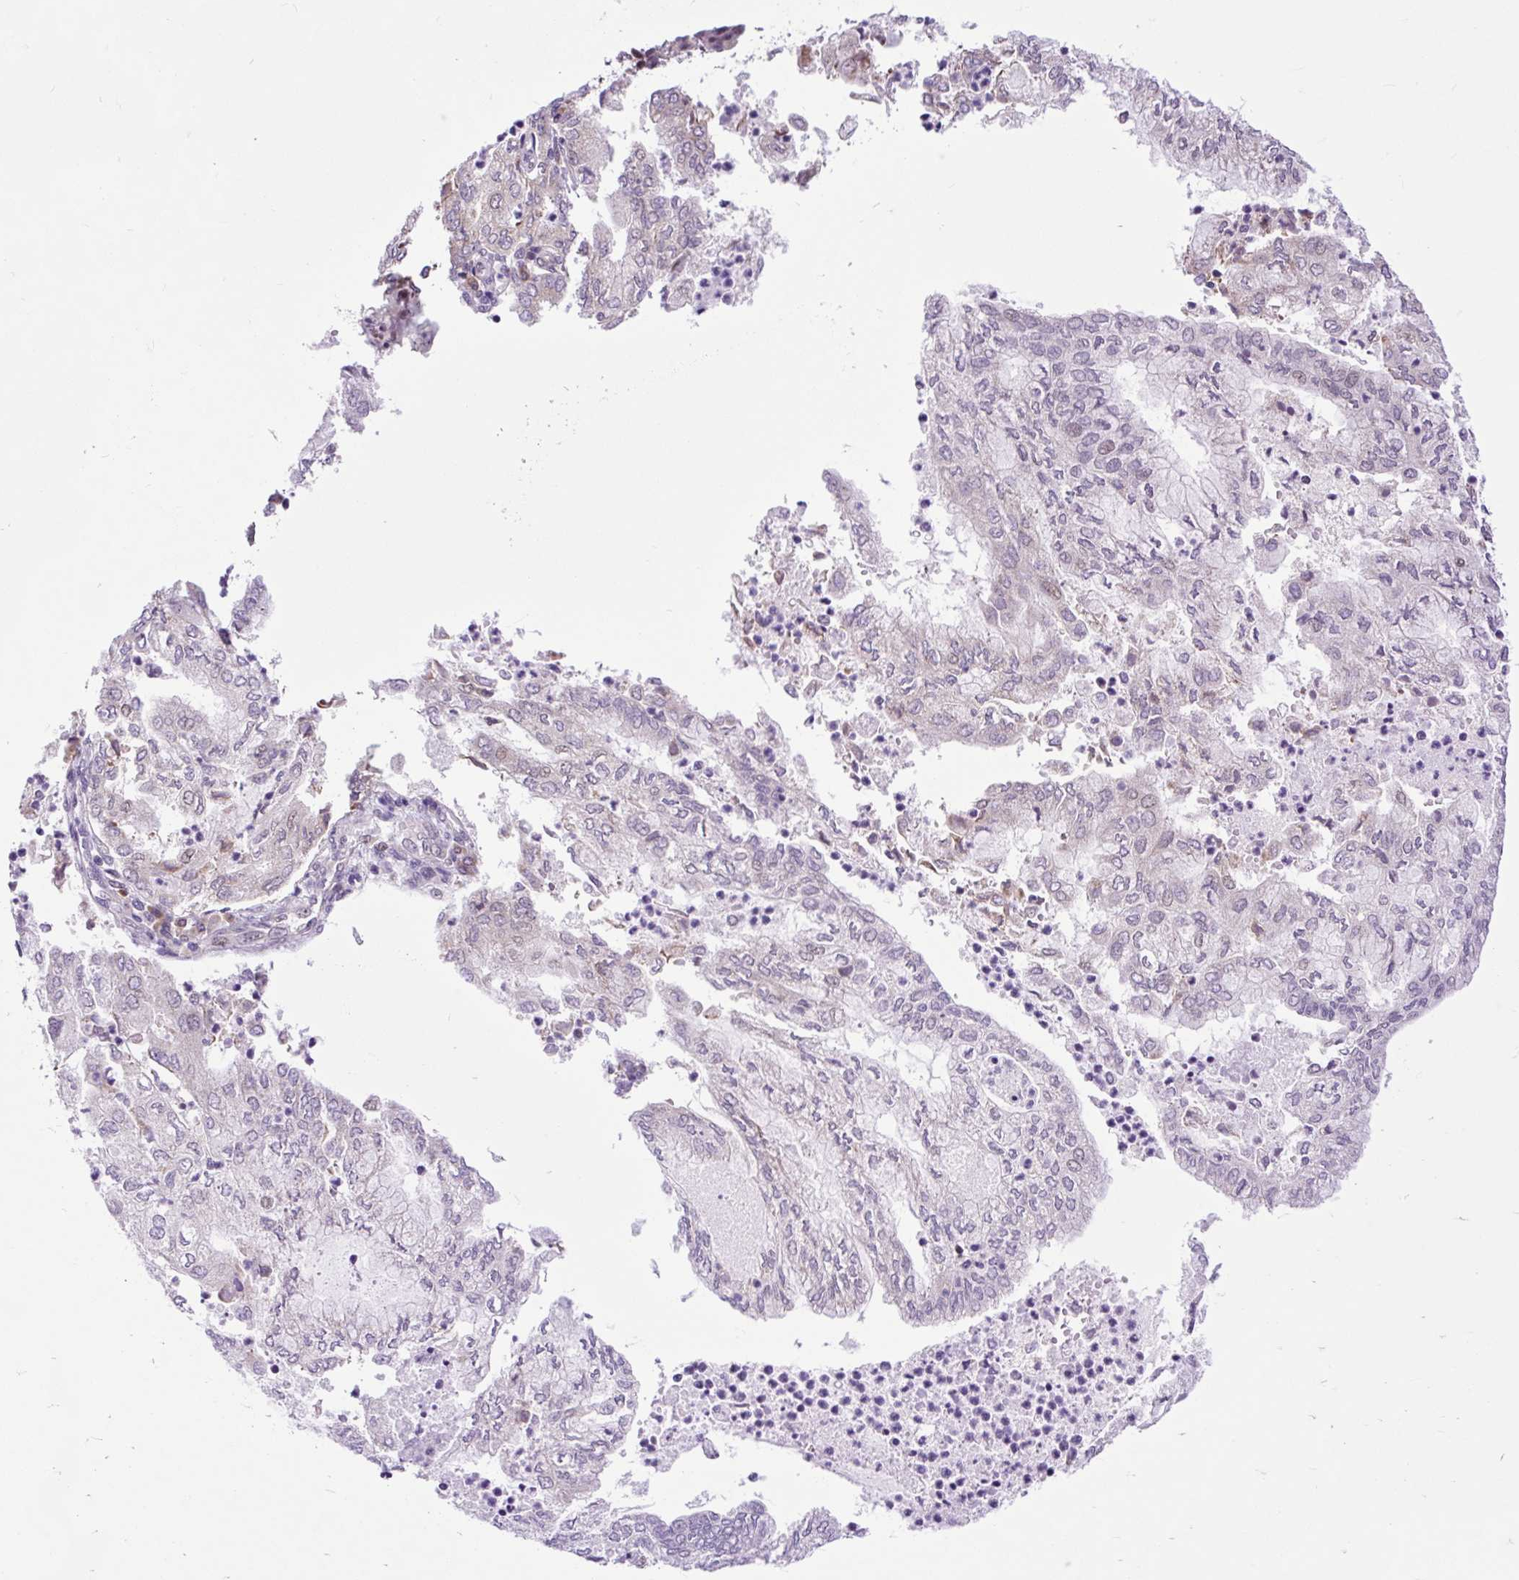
{"staining": {"intensity": "moderate", "quantity": "25%-75%", "location": "nuclear"}, "tissue": "endometrial cancer", "cell_type": "Tumor cells", "image_type": "cancer", "snomed": [{"axis": "morphology", "description": "Adenocarcinoma, NOS"}, {"axis": "topography", "description": "Endometrium"}], "caption": "IHC photomicrograph of endometrial cancer stained for a protein (brown), which exhibits medium levels of moderate nuclear positivity in approximately 25%-75% of tumor cells.", "gene": "CLK2", "patient": {"sex": "female", "age": 75}}